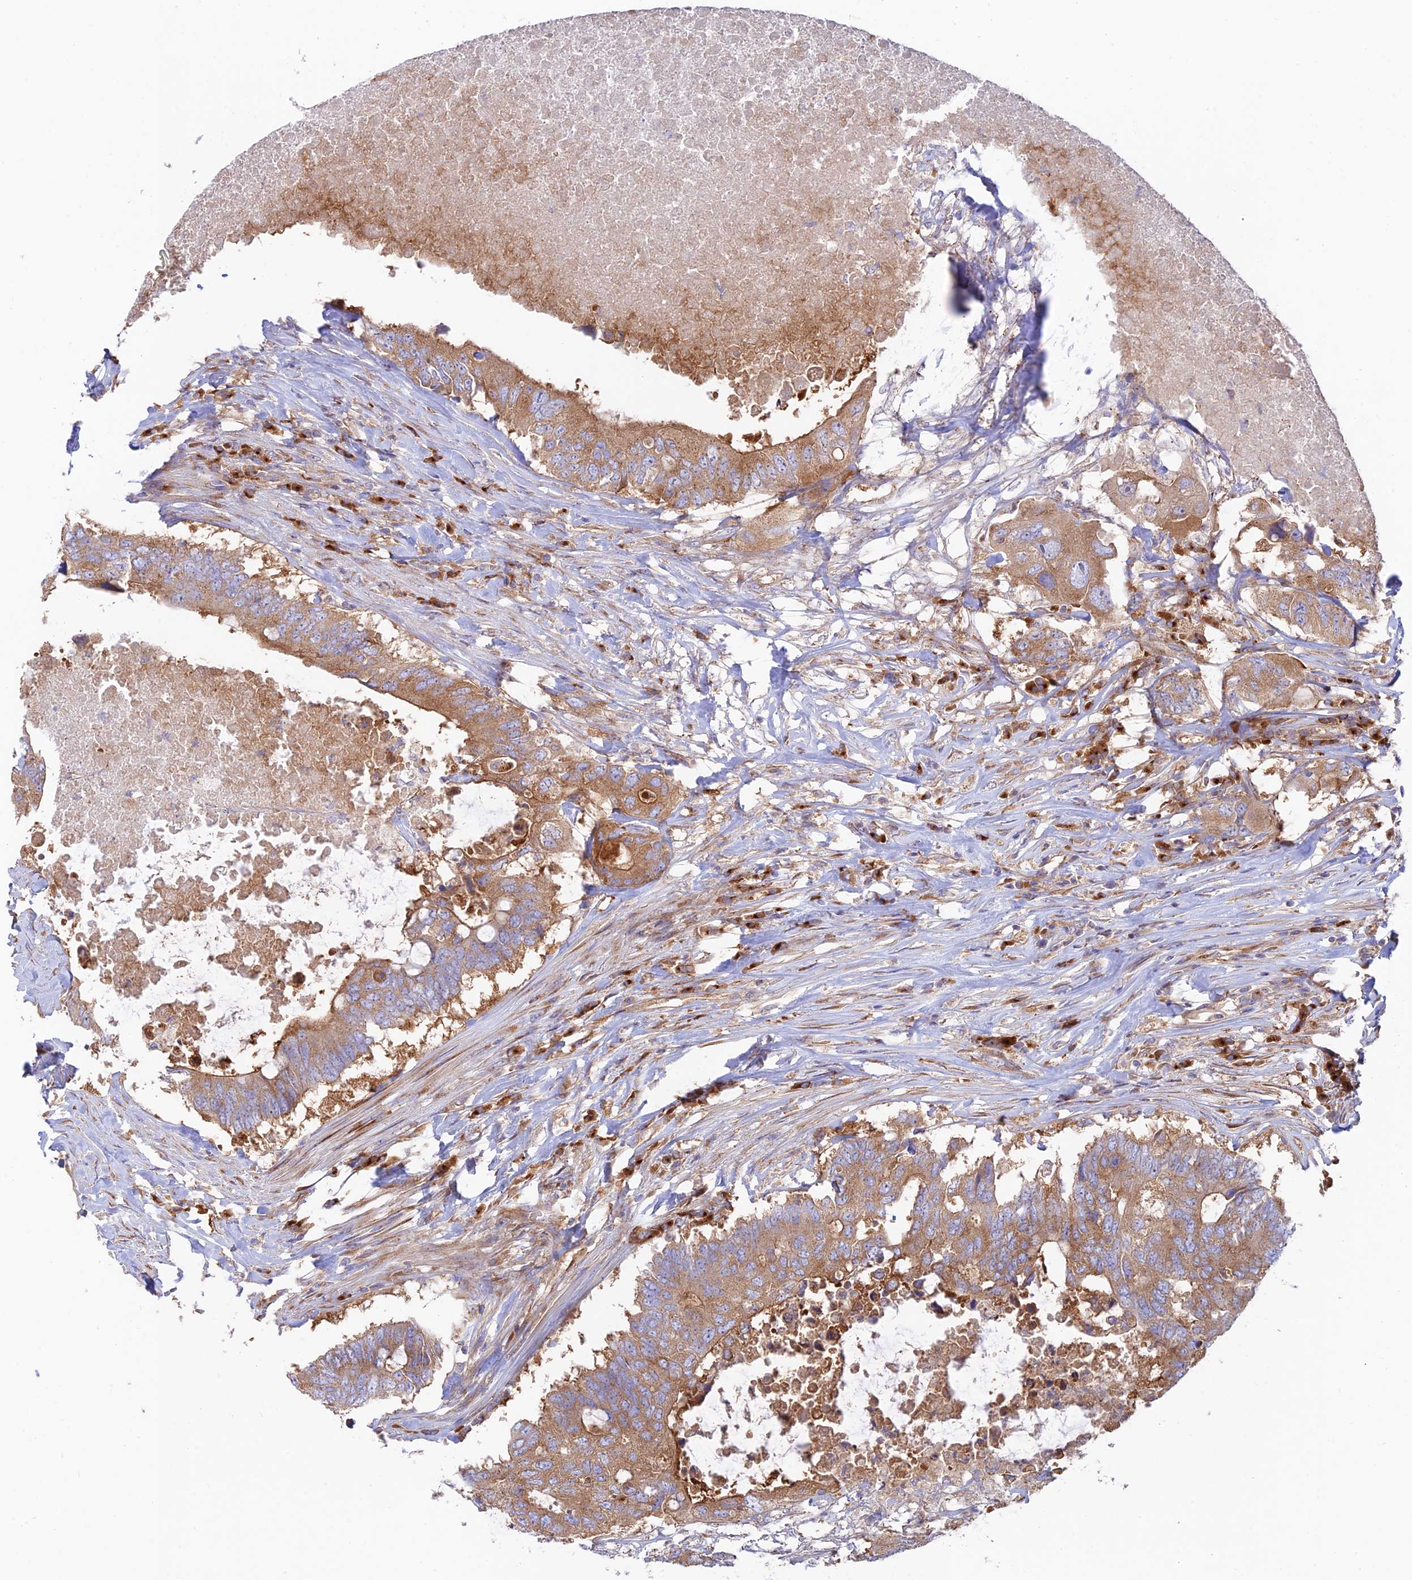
{"staining": {"intensity": "moderate", "quantity": ">75%", "location": "cytoplasmic/membranous"}, "tissue": "colorectal cancer", "cell_type": "Tumor cells", "image_type": "cancer", "snomed": [{"axis": "morphology", "description": "Adenocarcinoma, NOS"}, {"axis": "topography", "description": "Colon"}], "caption": "Human colorectal adenocarcinoma stained with a protein marker shows moderate staining in tumor cells.", "gene": "GOLGA3", "patient": {"sex": "male", "age": 71}}